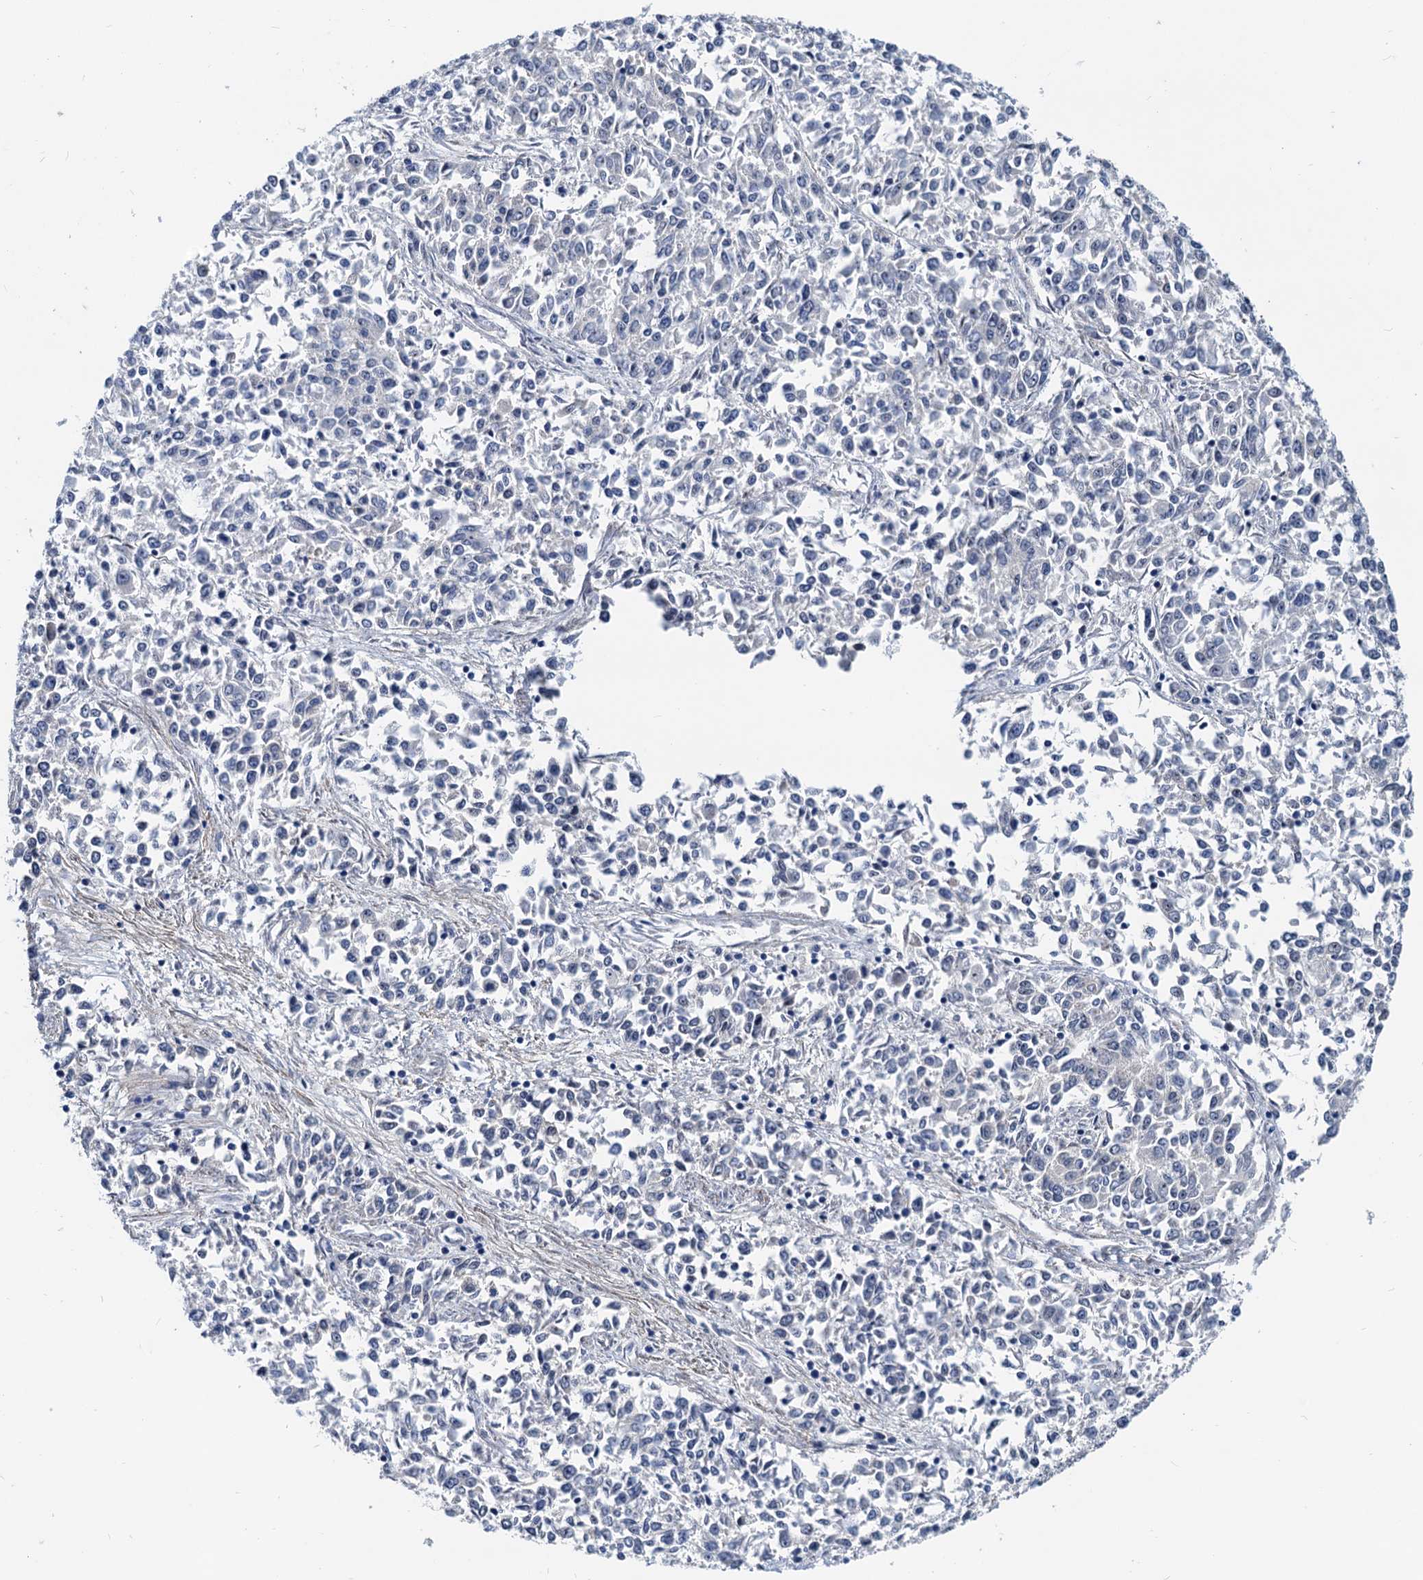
{"staining": {"intensity": "negative", "quantity": "none", "location": "none"}, "tissue": "endometrial cancer", "cell_type": "Tumor cells", "image_type": "cancer", "snomed": [{"axis": "morphology", "description": "Adenocarcinoma, NOS"}, {"axis": "topography", "description": "Endometrium"}], "caption": "The IHC photomicrograph has no significant staining in tumor cells of endometrial adenocarcinoma tissue. The staining was performed using DAB to visualize the protein expression in brown, while the nuclei were stained in blue with hematoxylin (Magnification: 20x).", "gene": "HSF2", "patient": {"sex": "female", "age": 50}}